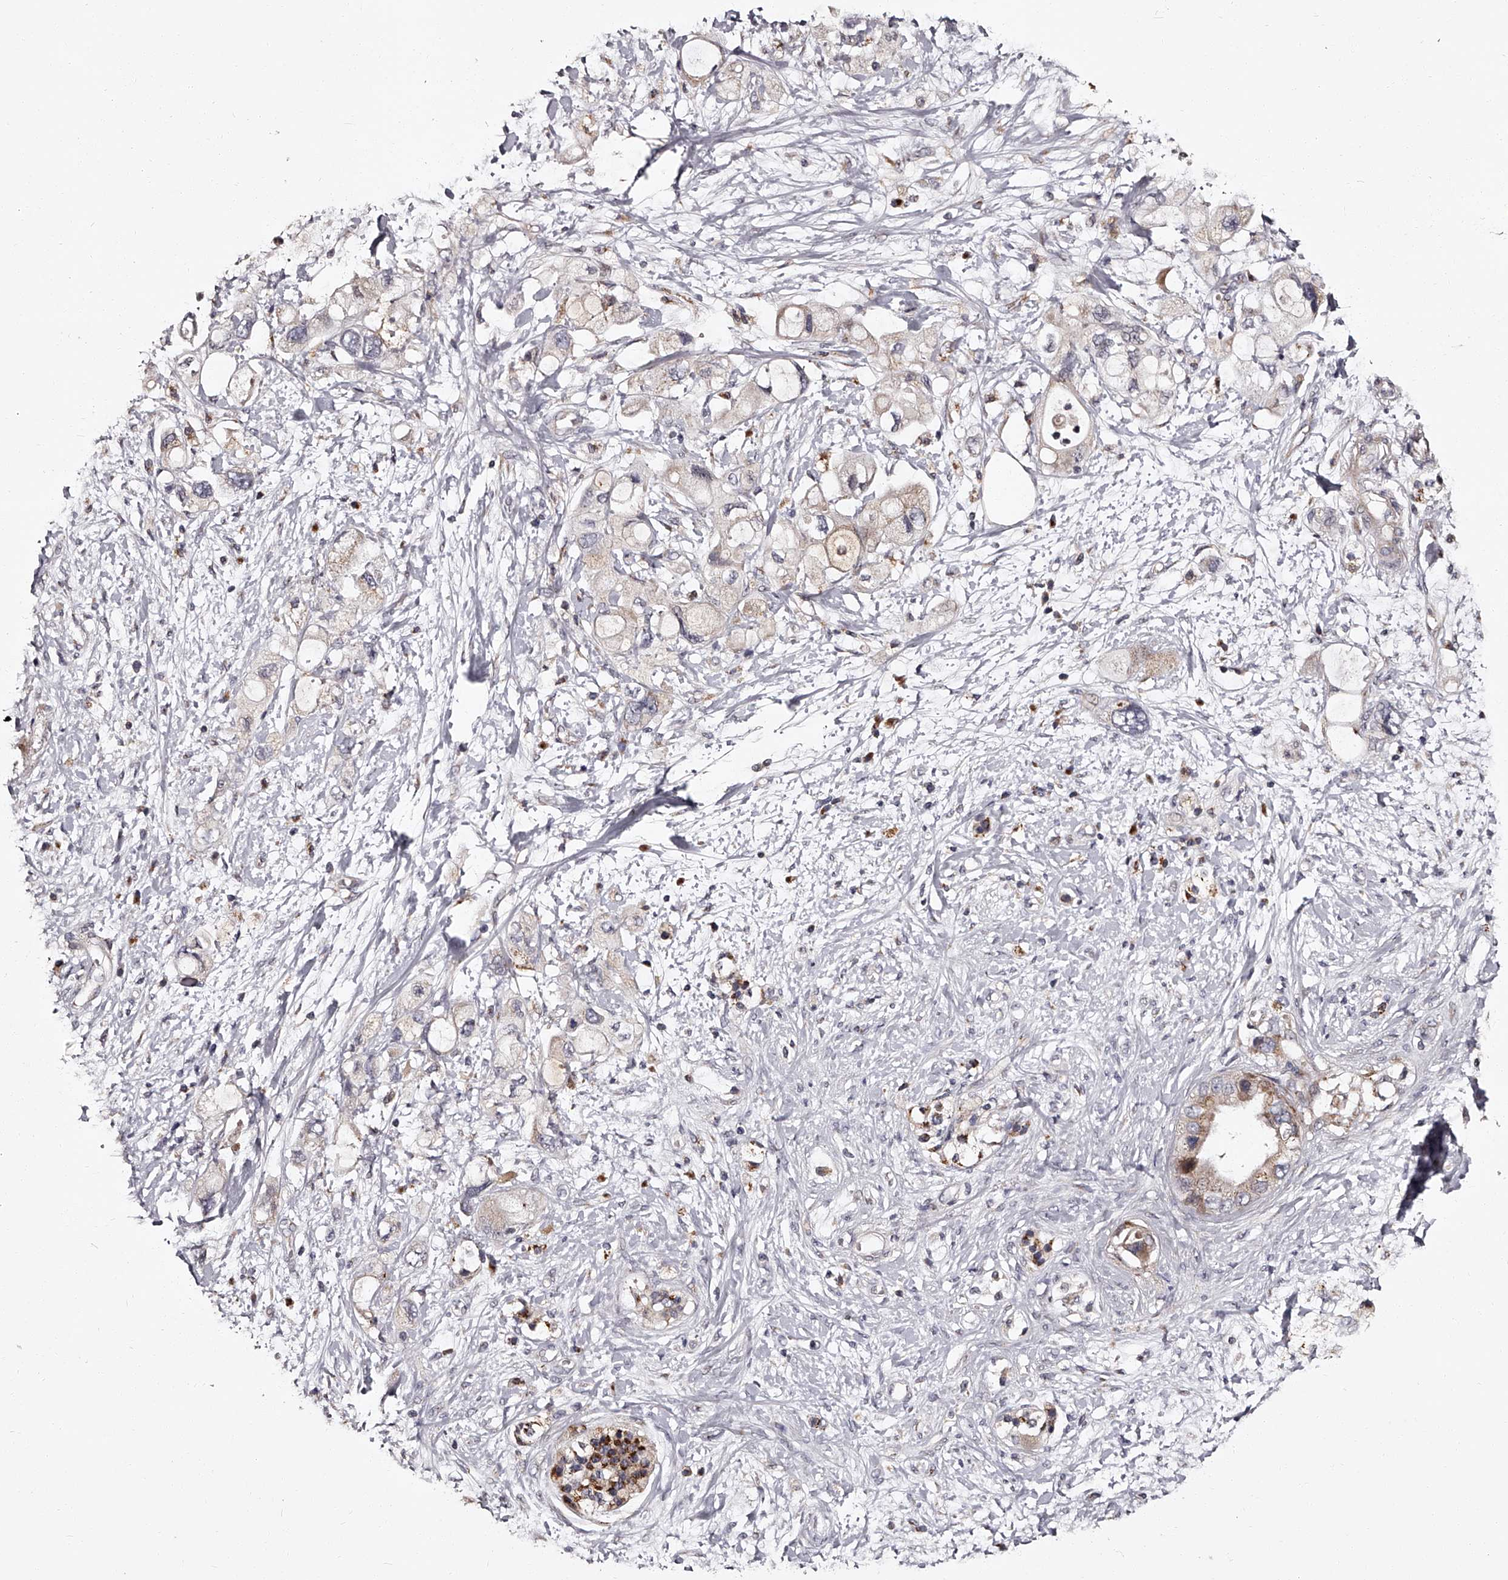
{"staining": {"intensity": "negative", "quantity": "none", "location": "none"}, "tissue": "pancreatic cancer", "cell_type": "Tumor cells", "image_type": "cancer", "snomed": [{"axis": "morphology", "description": "Adenocarcinoma, NOS"}, {"axis": "topography", "description": "Pancreas"}], "caption": "Immunohistochemical staining of pancreatic adenocarcinoma exhibits no significant positivity in tumor cells. (DAB (3,3'-diaminobenzidine) IHC visualized using brightfield microscopy, high magnification).", "gene": "RSC1A1", "patient": {"sex": "female", "age": 56}}